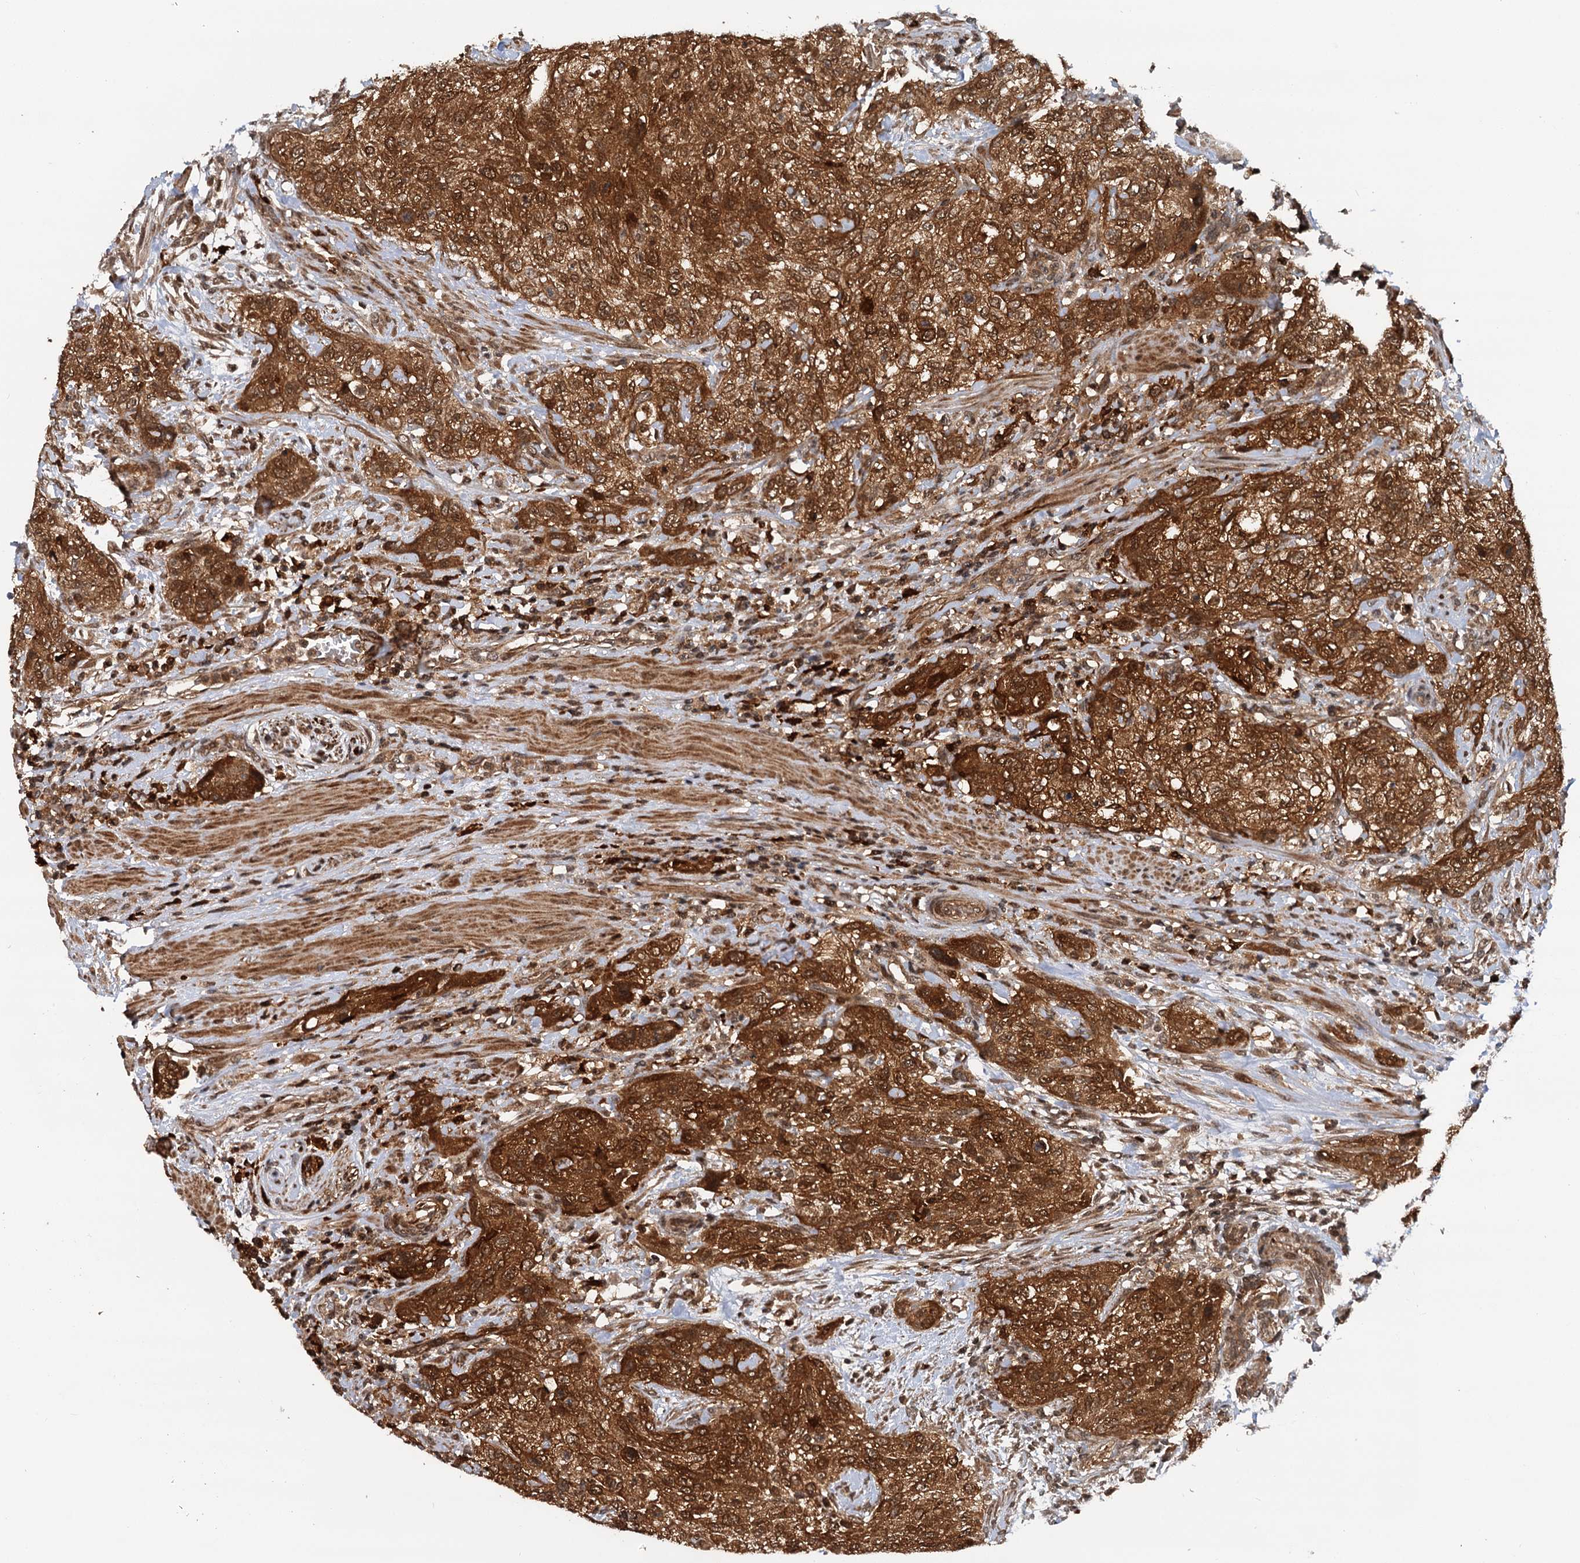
{"staining": {"intensity": "strong", "quantity": ">75%", "location": "cytoplasmic/membranous,nuclear"}, "tissue": "urothelial cancer", "cell_type": "Tumor cells", "image_type": "cancer", "snomed": [{"axis": "morphology", "description": "Normal tissue, NOS"}, {"axis": "morphology", "description": "Urothelial carcinoma, NOS"}, {"axis": "topography", "description": "Urinary bladder"}, {"axis": "topography", "description": "Peripheral nerve tissue"}], "caption": "An immunohistochemistry (IHC) photomicrograph of tumor tissue is shown. Protein staining in brown labels strong cytoplasmic/membranous and nuclear positivity in transitional cell carcinoma within tumor cells.", "gene": "STUB1", "patient": {"sex": "male", "age": 35}}